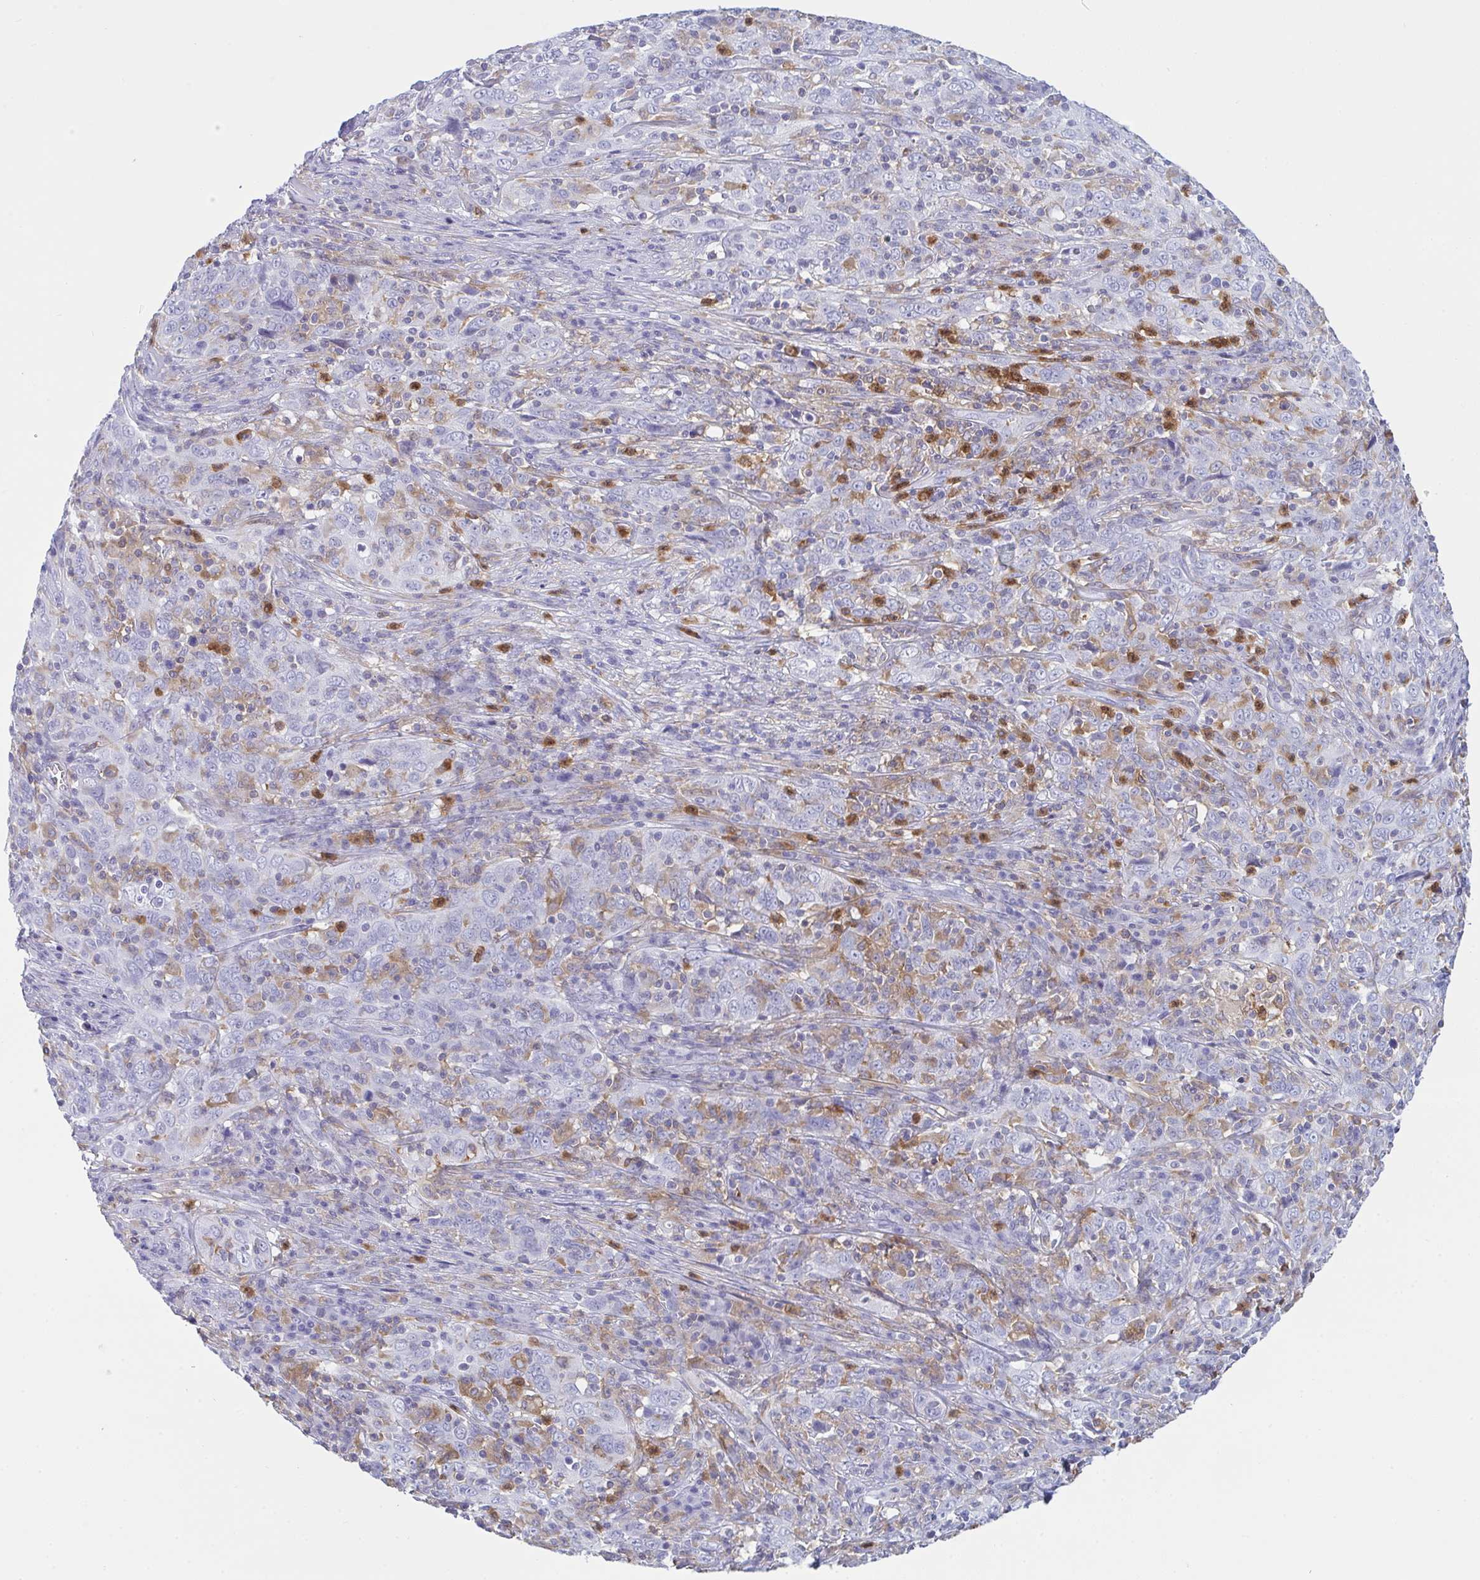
{"staining": {"intensity": "negative", "quantity": "none", "location": "none"}, "tissue": "cervical cancer", "cell_type": "Tumor cells", "image_type": "cancer", "snomed": [{"axis": "morphology", "description": "Squamous cell carcinoma, NOS"}, {"axis": "topography", "description": "Cervix"}], "caption": "Immunohistochemical staining of cervical cancer displays no significant expression in tumor cells.", "gene": "MYO1F", "patient": {"sex": "female", "age": 46}}